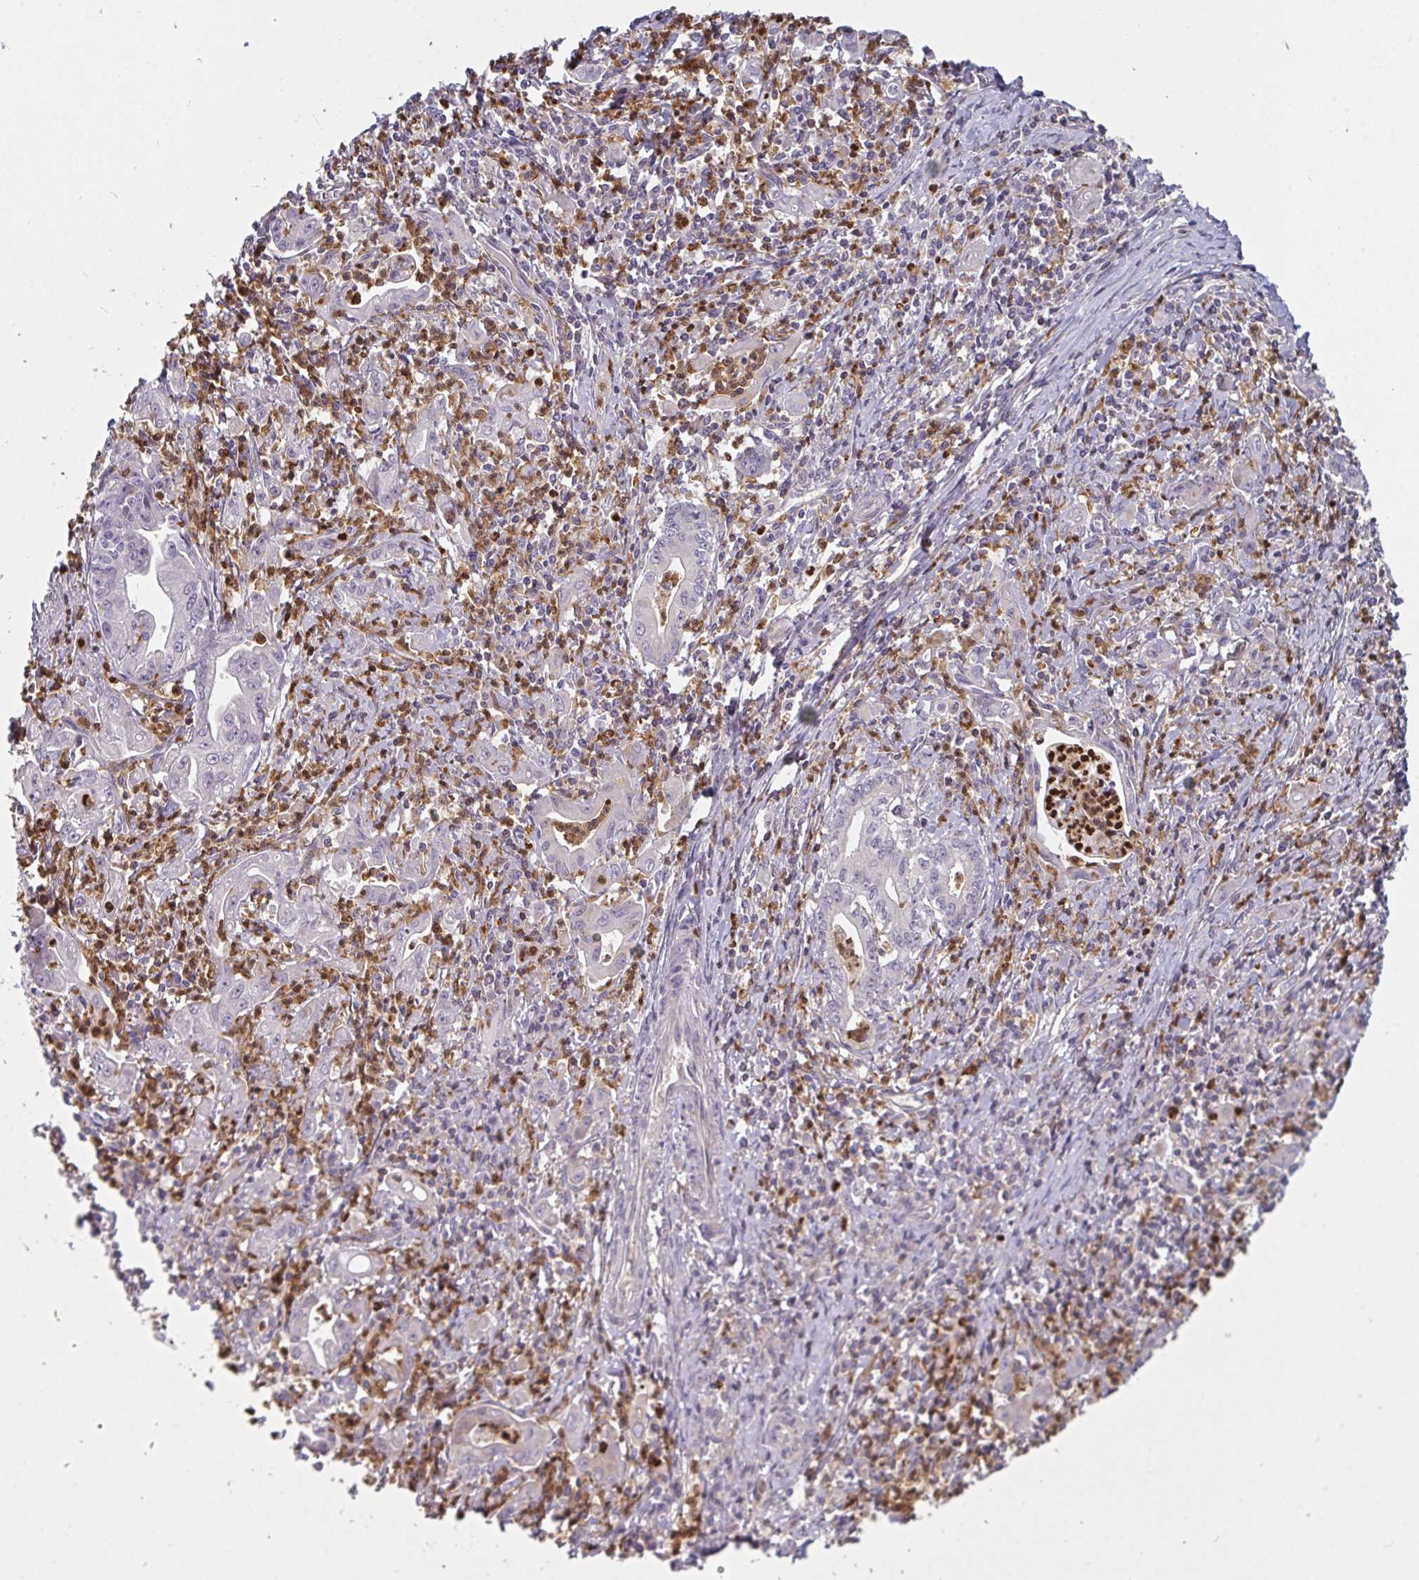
{"staining": {"intensity": "negative", "quantity": "none", "location": "none"}, "tissue": "stomach cancer", "cell_type": "Tumor cells", "image_type": "cancer", "snomed": [{"axis": "morphology", "description": "Adenocarcinoma, NOS"}, {"axis": "topography", "description": "Stomach, upper"}], "caption": "Tumor cells are negative for protein expression in human stomach cancer. The staining is performed using DAB brown chromogen with nuclei counter-stained in using hematoxylin.", "gene": "CSF3R", "patient": {"sex": "female", "age": 79}}